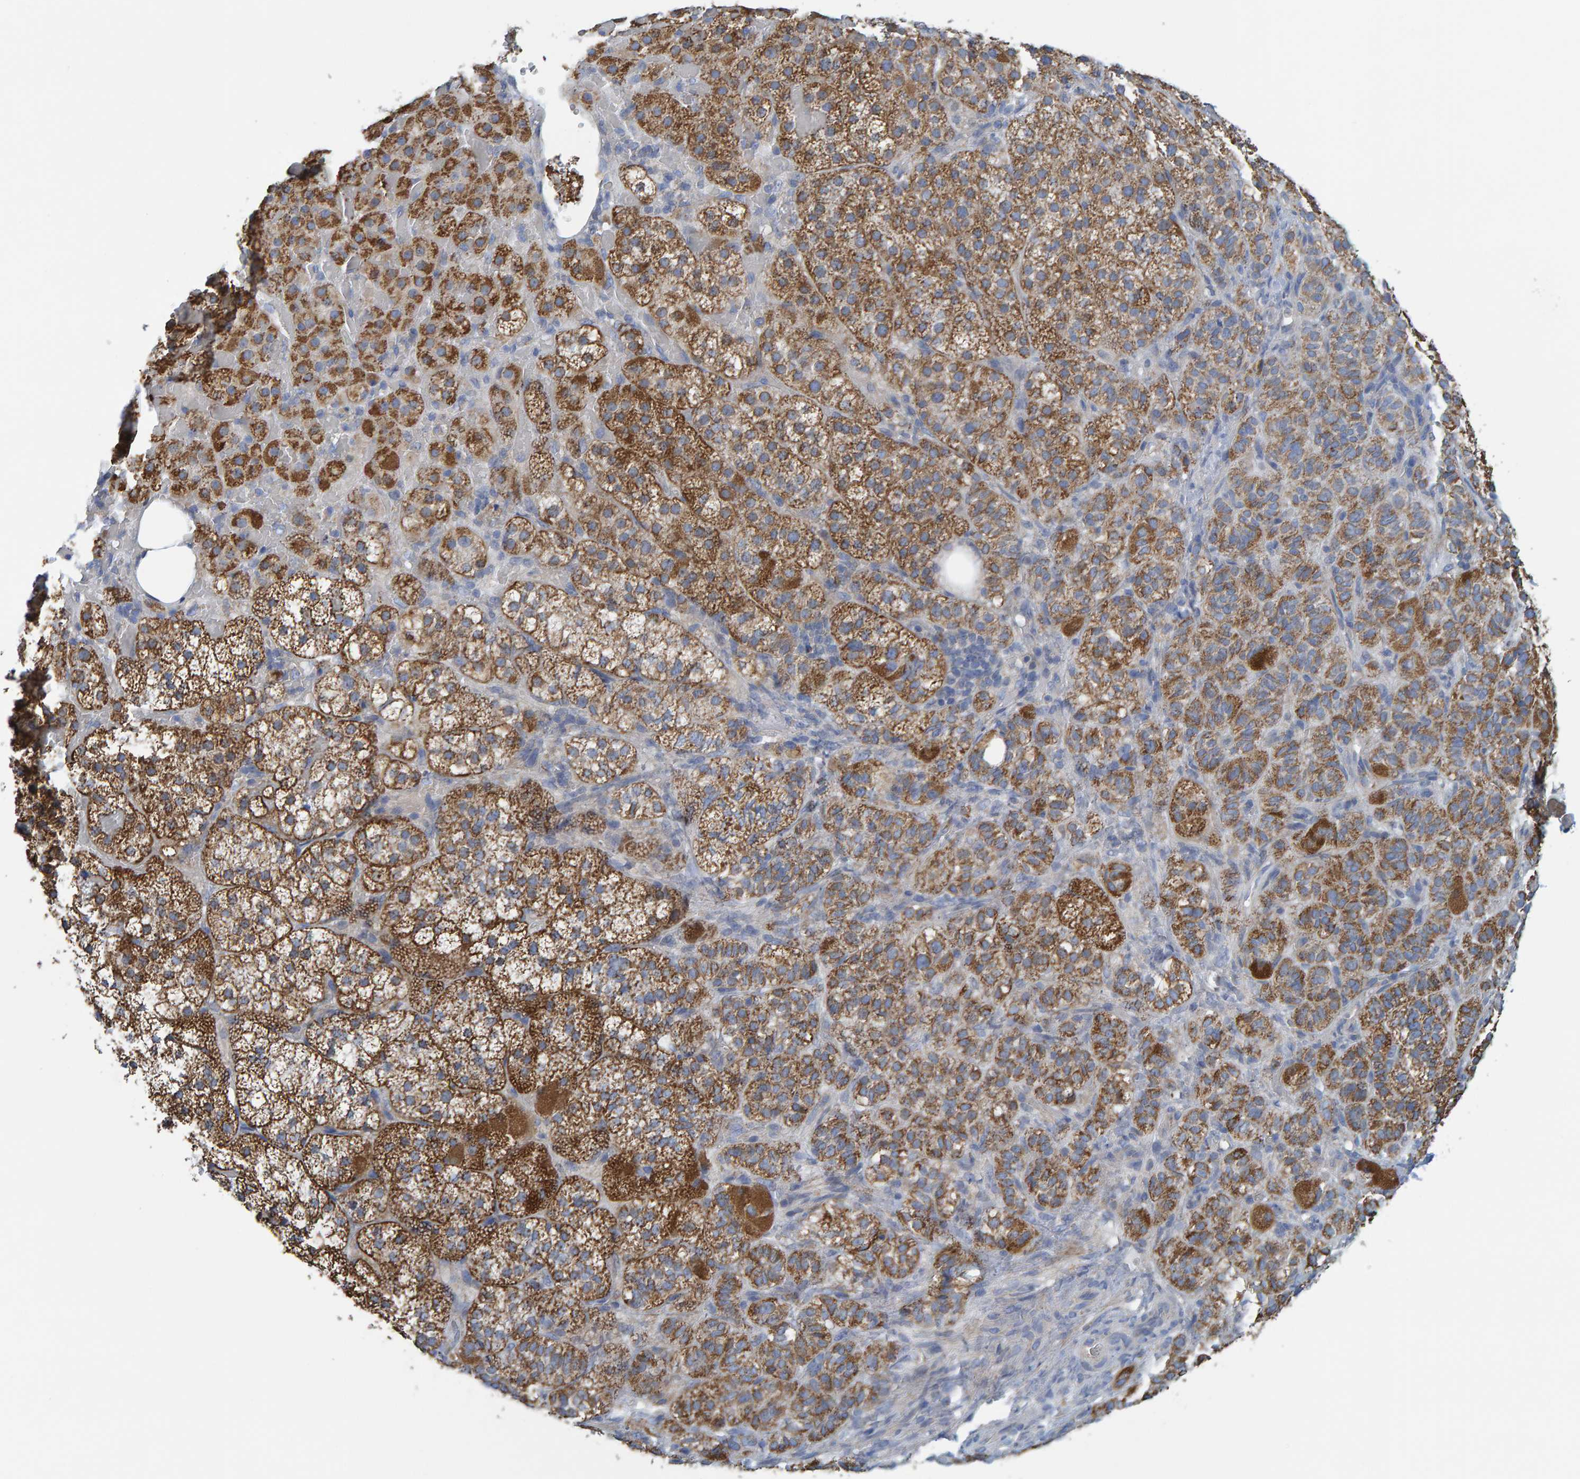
{"staining": {"intensity": "strong", "quantity": ">75%", "location": "cytoplasmic/membranous"}, "tissue": "adrenal gland", "cell_type": "Glandular cells", "image_type": "normal", "snomed": [{"axis": "morphology", "description": "Normal tissue, NOS"}, {"axis": "topography", "description": "Adrenal gland"}], "caption": "This histopathology image demonstrates benign adrenal gland stained with immunohistochemistry to label a protein in brown. The cytoplasmic/membranous of glandular cells show strong positivity for the protein. Nuclei are counter-stained blue.", "gene": "MRPS7", "patient": {"sex": "female", "age": 59}}